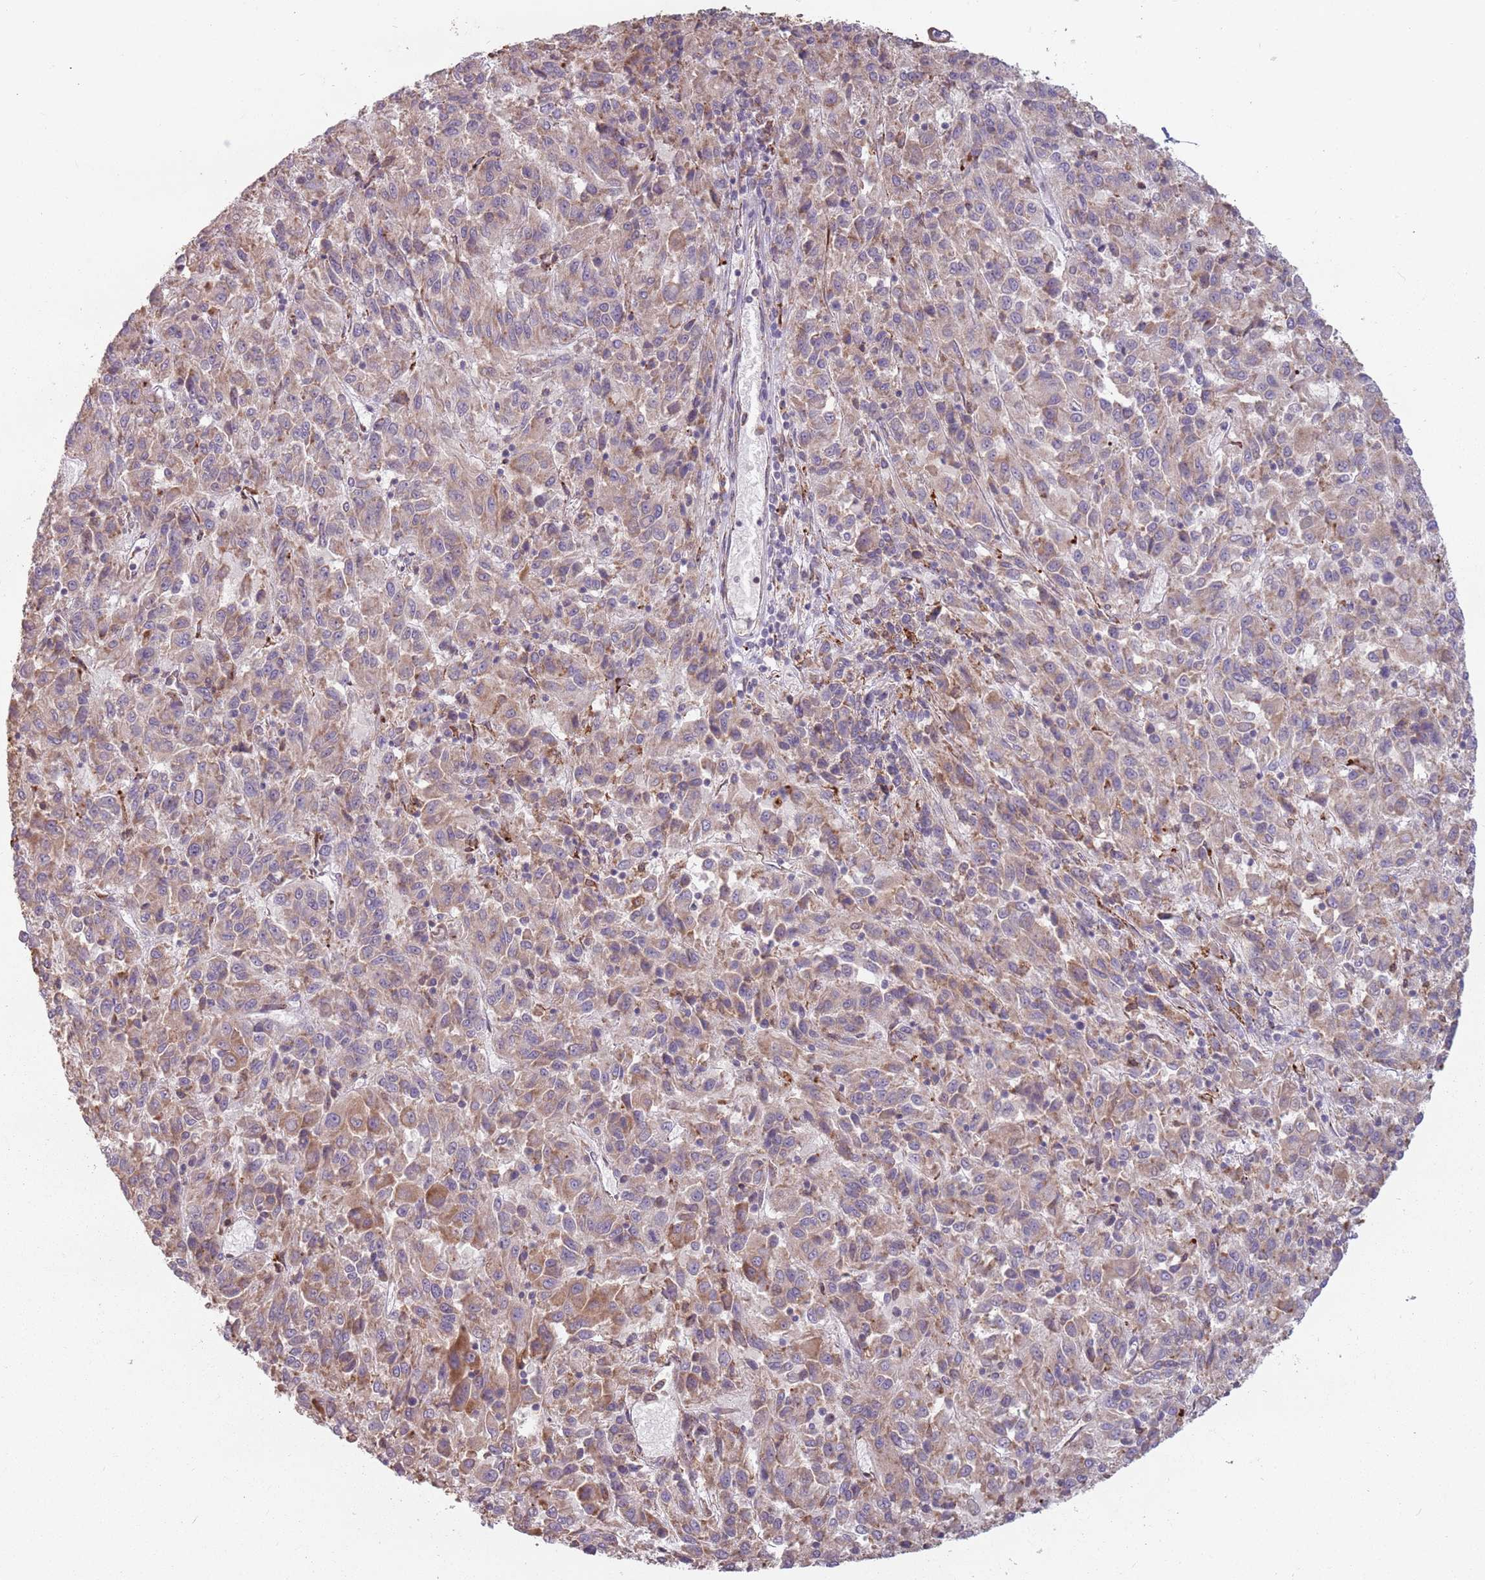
{"staining": {"intensity": "weak", "quantity": "25%-75%", "location": "cytoplasmic/membranous"}, "tissue": "melanoma", "cell_type": "Tumor cells", "image_type": "cancer", "snomed": [{"axis": "morphology", "description": "Malignant melanoma, Metastatic site"}, {"axis": "topography", "description": "Lung"}], "caption": "Immunohistochemistry of human melanoma demonstrates low levels of weak cytoplasmic/membranous staining in about 25%-75% of tumor cells. Nuclei are stained in blue.", "gene": "RPS9", "patient": {"sex": "male", "age": 64}}